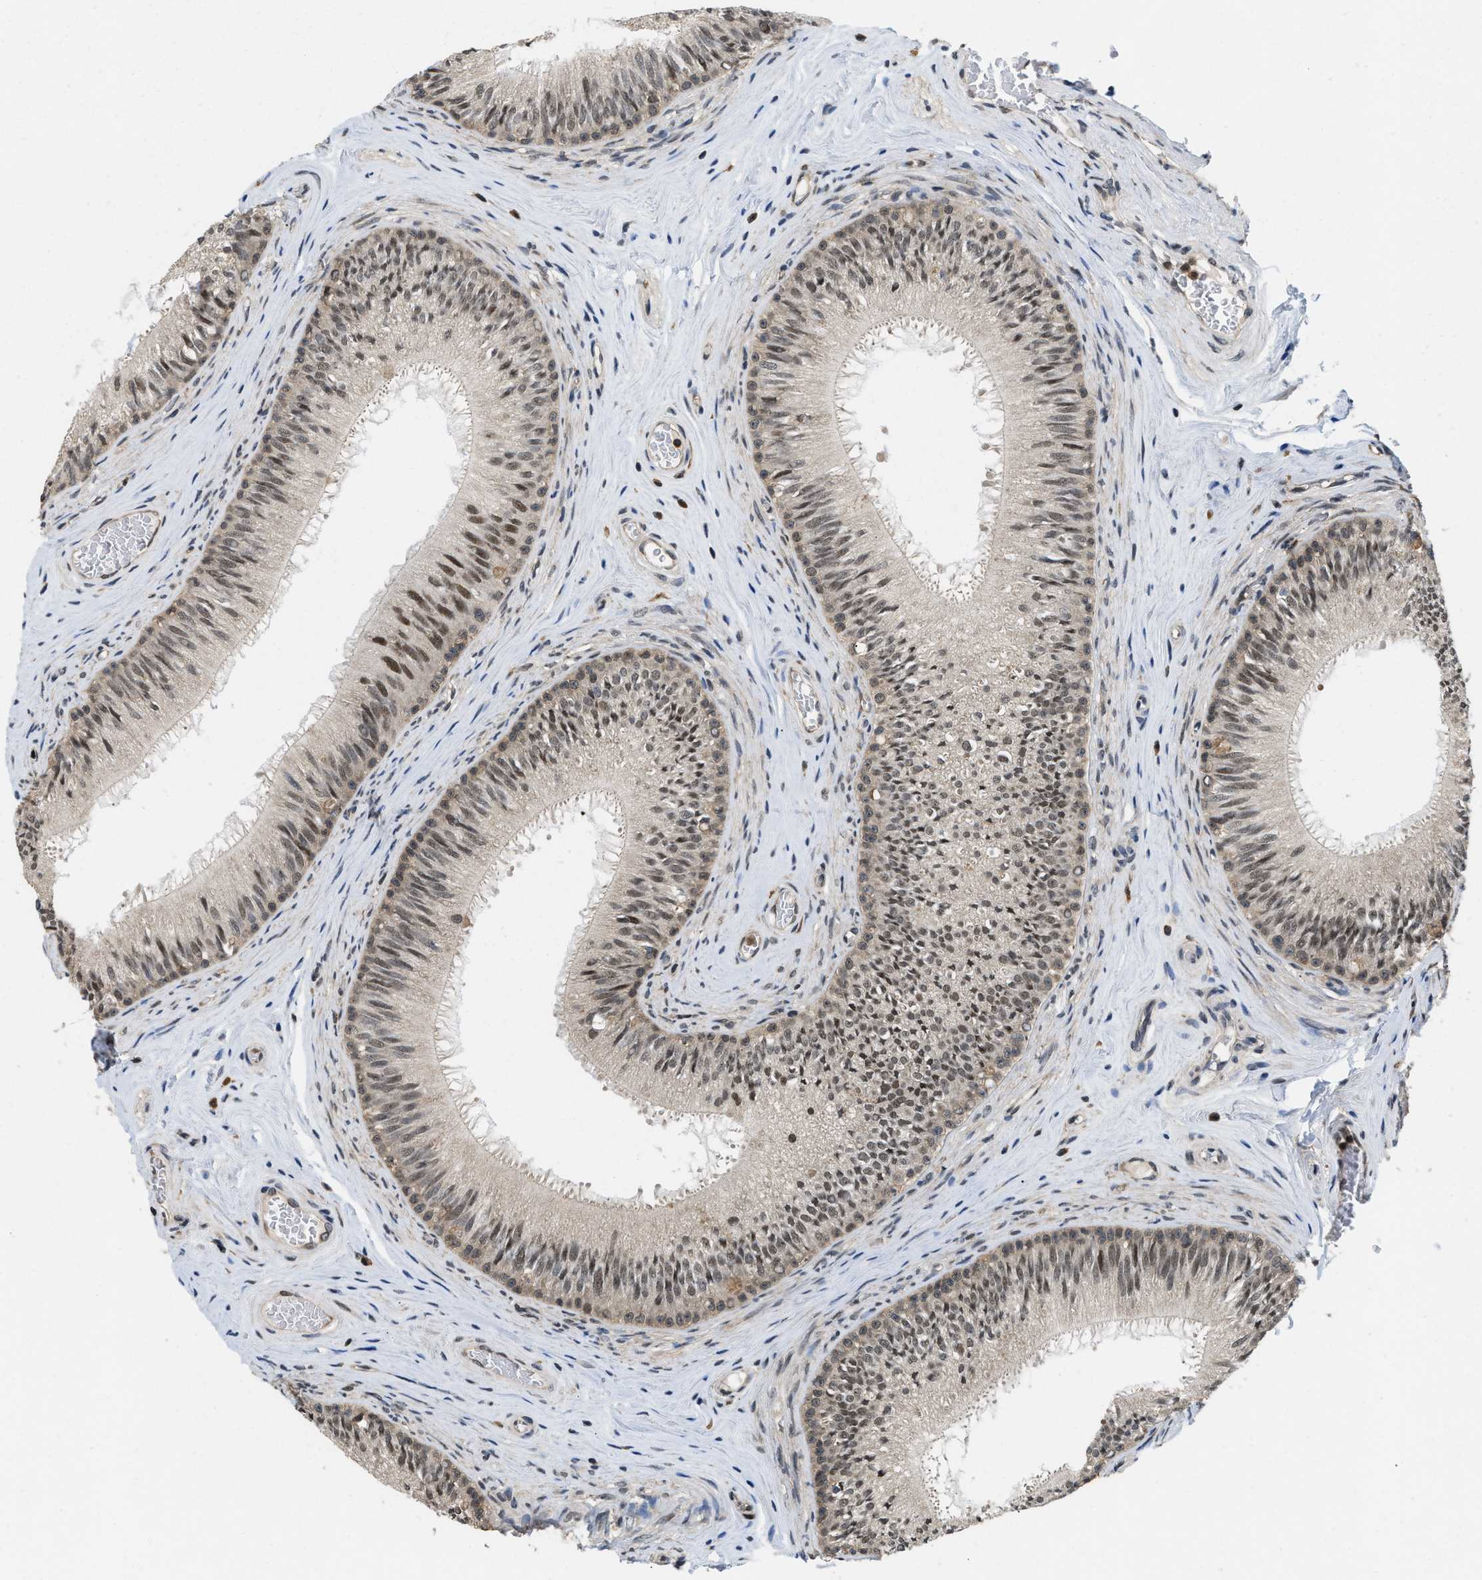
{"staining": {"intensity": "moderate", "quantity": "25%-75%", "location": "nuclear"}, "tissue": "epididymis", "cell_type": "Glandular cells", "image_type": "normal", "snomed": [{"axis": "morphology", "description": "Normal tissue, NOS"}, {"axis": "topography", "description": "Testis"}, {"axis": "topography", "description": "Epididymis"}], "caption": "An image showing moderate nuclear positivity in about 25%-75% of glandular cells in unremarkable epididymis, as visualized by brown immunohistochemical staining.", "gene": "ATF7IP", "patient": {"sex": "male", "age": 36}}